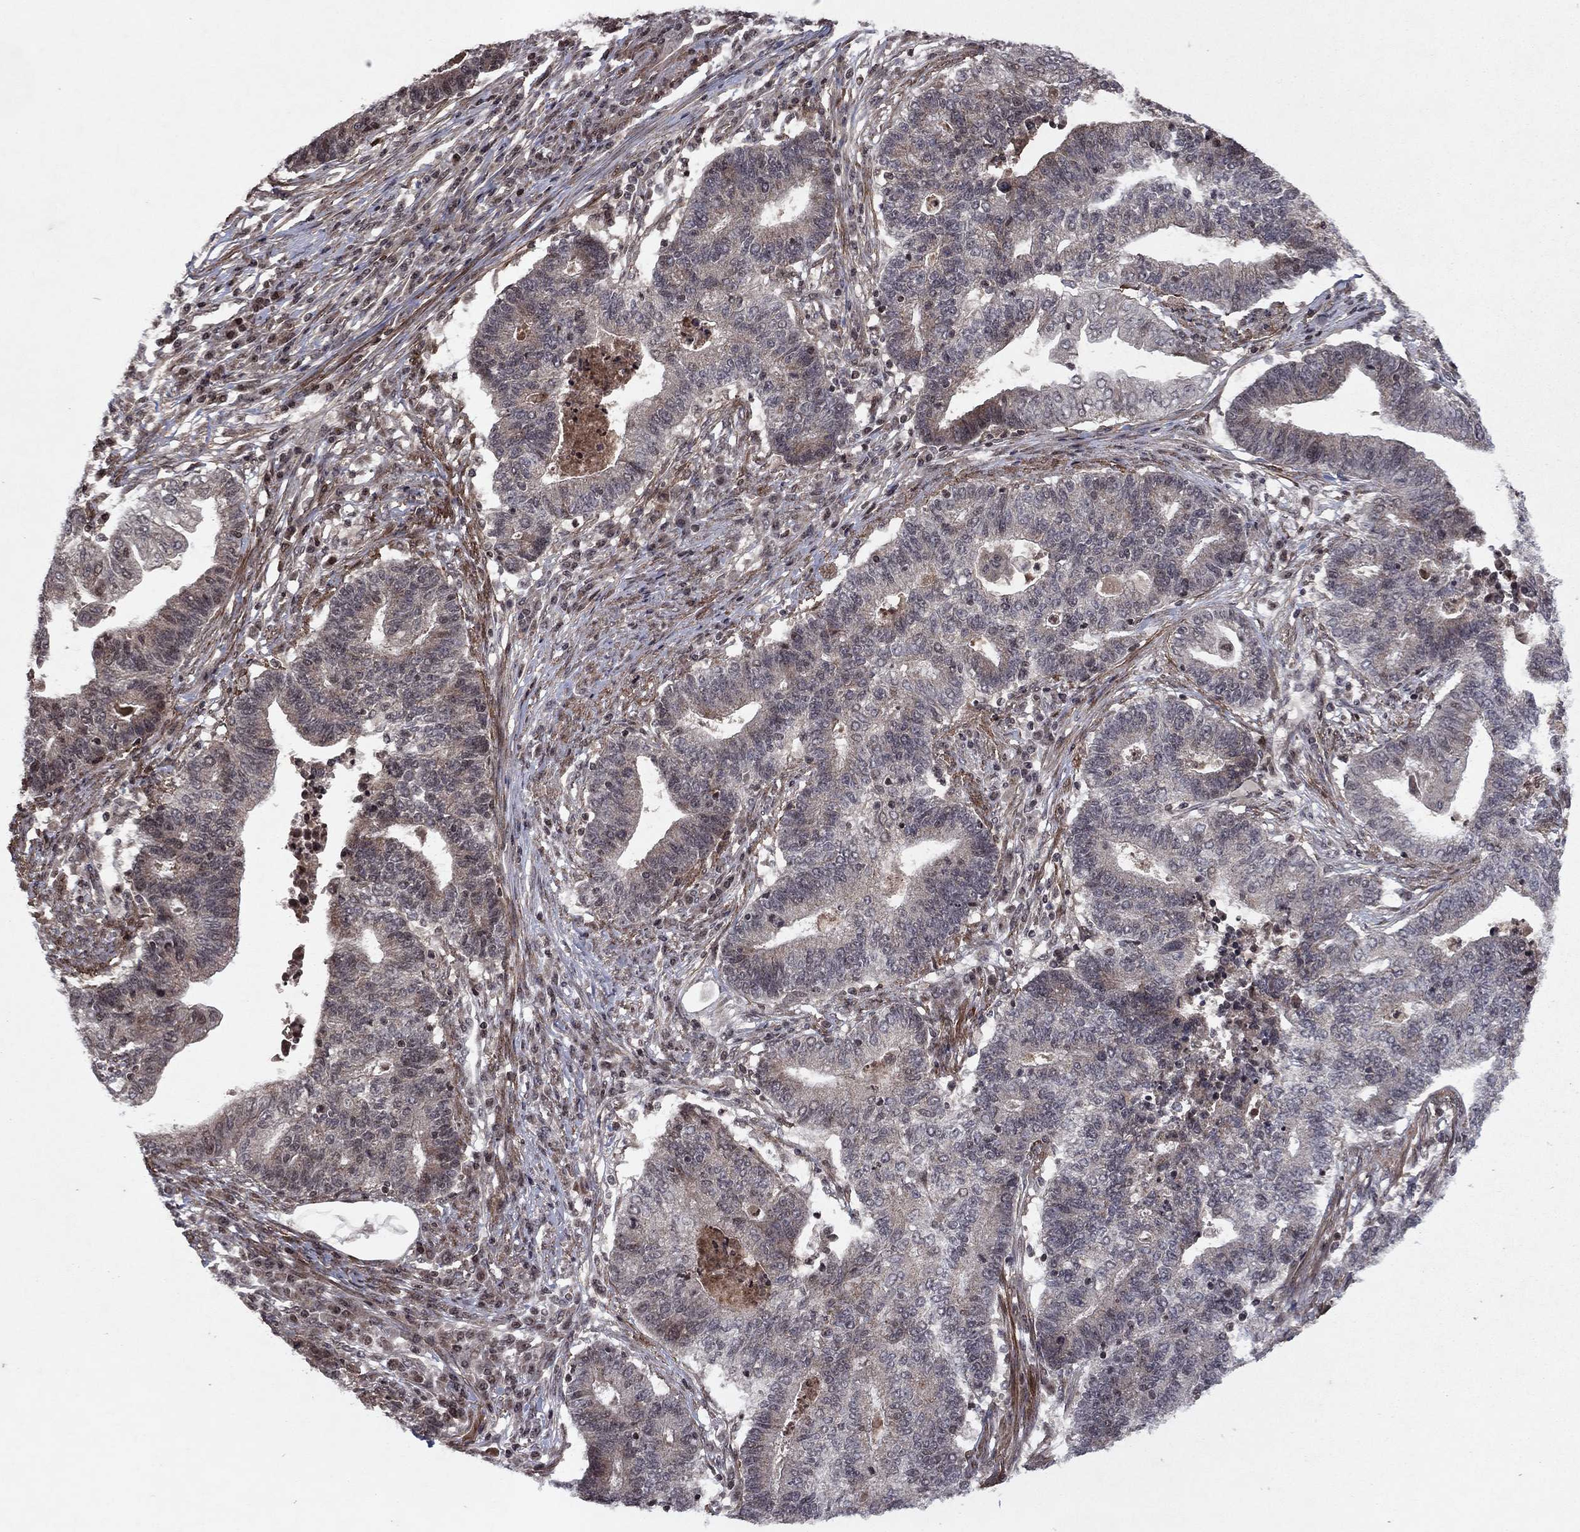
{"staining": {"intensity": "negative", "quantity": "none", "location": "none"}, "tissue": "endometrial cancer", "cell_type": "Tumor cells", "image_type": "cancer", "snomed": [{"axis": "morphology", "description": "Adenocarcinoma, NOS"}, {"axis": "topography", "description": "Uterus"}, {"axis": "topography", "description": "Endometrium"}], "caption": "Immunohistochemical staining of endometrial cancer displays no significant expression in tumor cells.", "gene": "SORBS1", "patient": {"sex": "female", "age": 54}}